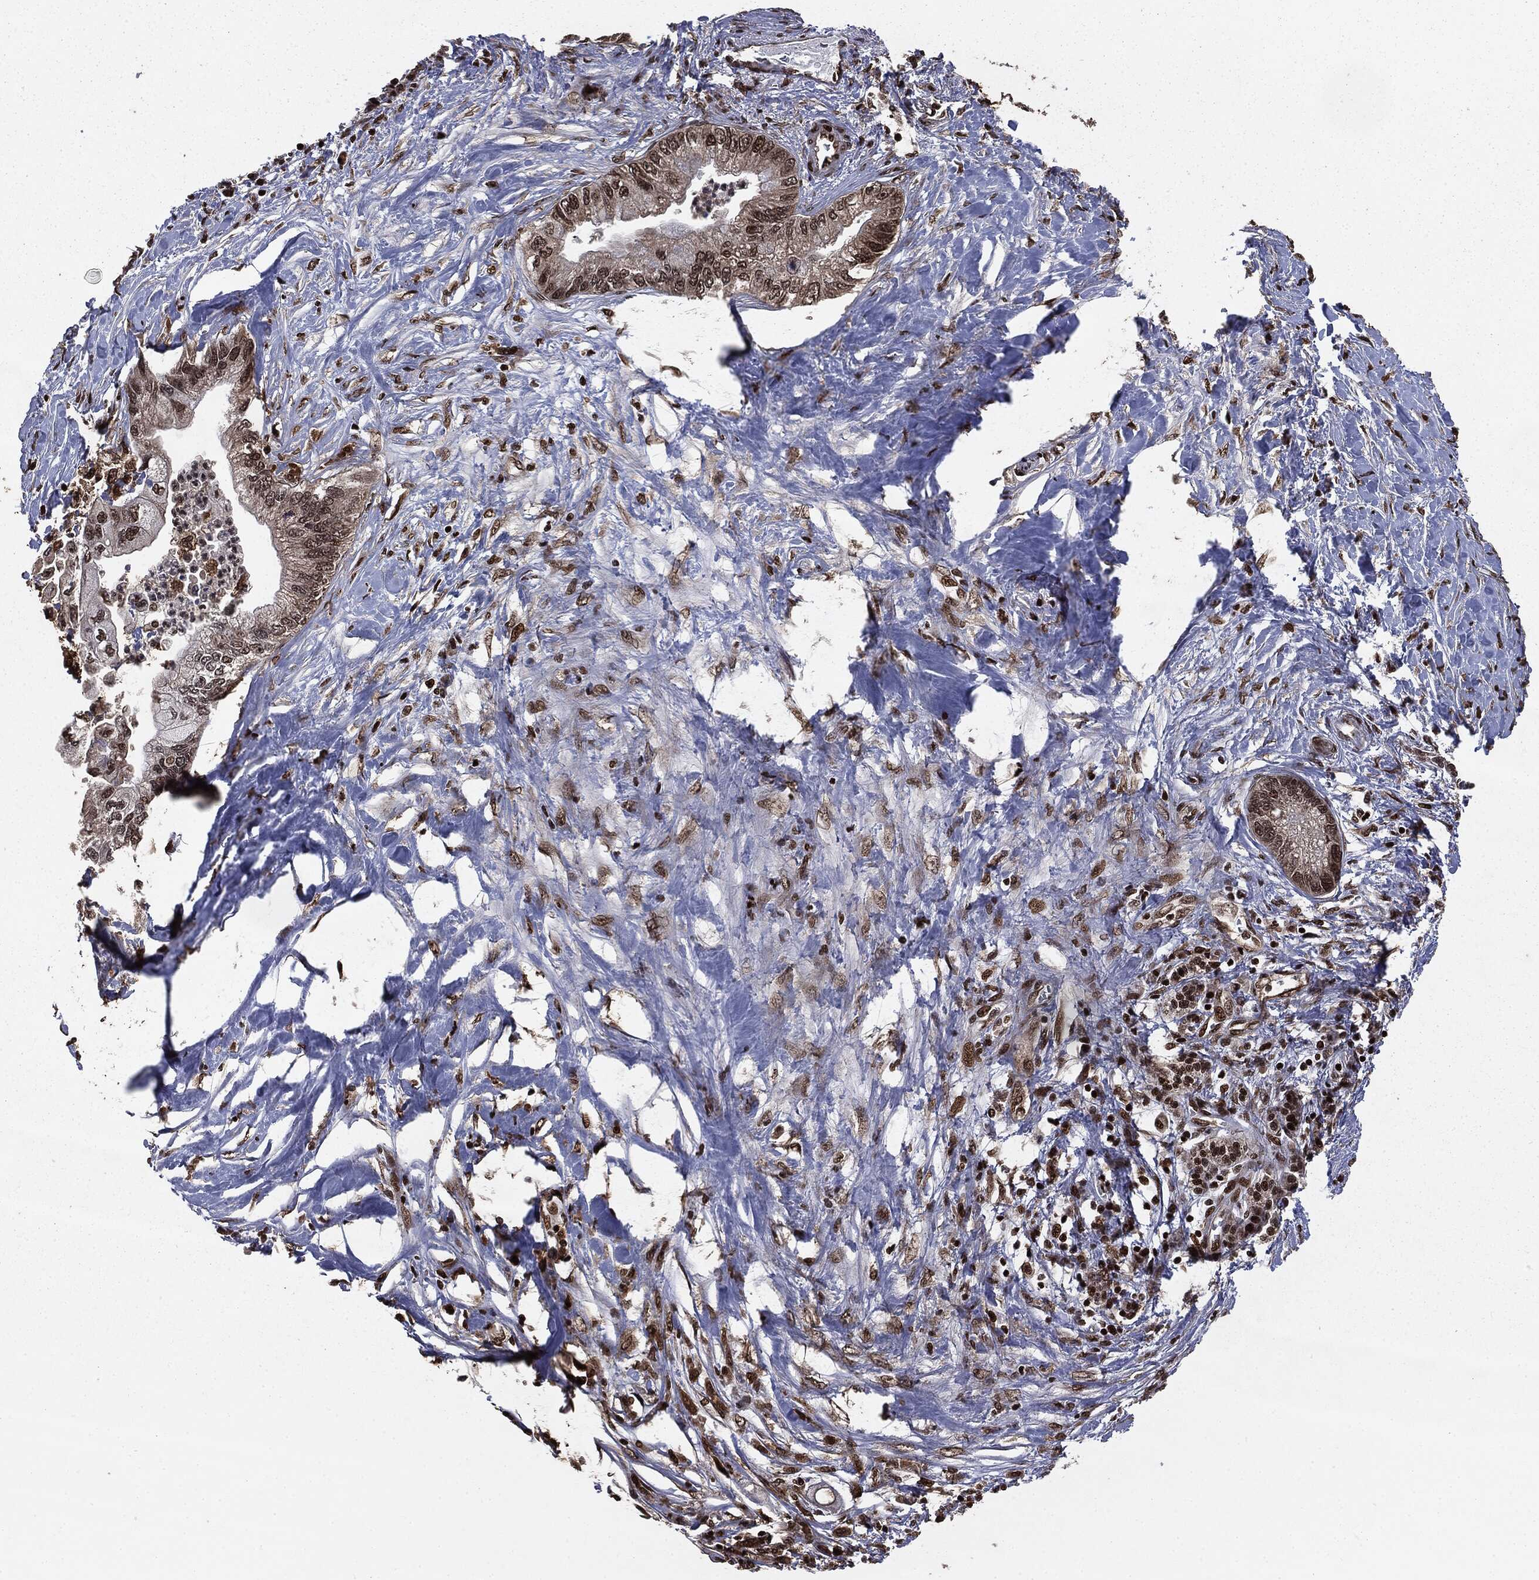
{"staining": {"intensity": "strong", "quantity": "25%-75%", "location": "nuclear"}, "tissue": "pancreatic cancer", "cell_type": "Tumor cells", "image_type": "cancer", "snomed": [{"axis": "morphology", "description": "Adenocarcinoma, NOS"}, {"axis": "topography", "description": "Pancreas"}], "caption": "Protein expression analysis of human pancreatic cancer reveals strong nuclear staining in approximately 25%-75% of tumor cells.", "gene": "DVL2", "patient": {"sex": "male", "age": 61}}